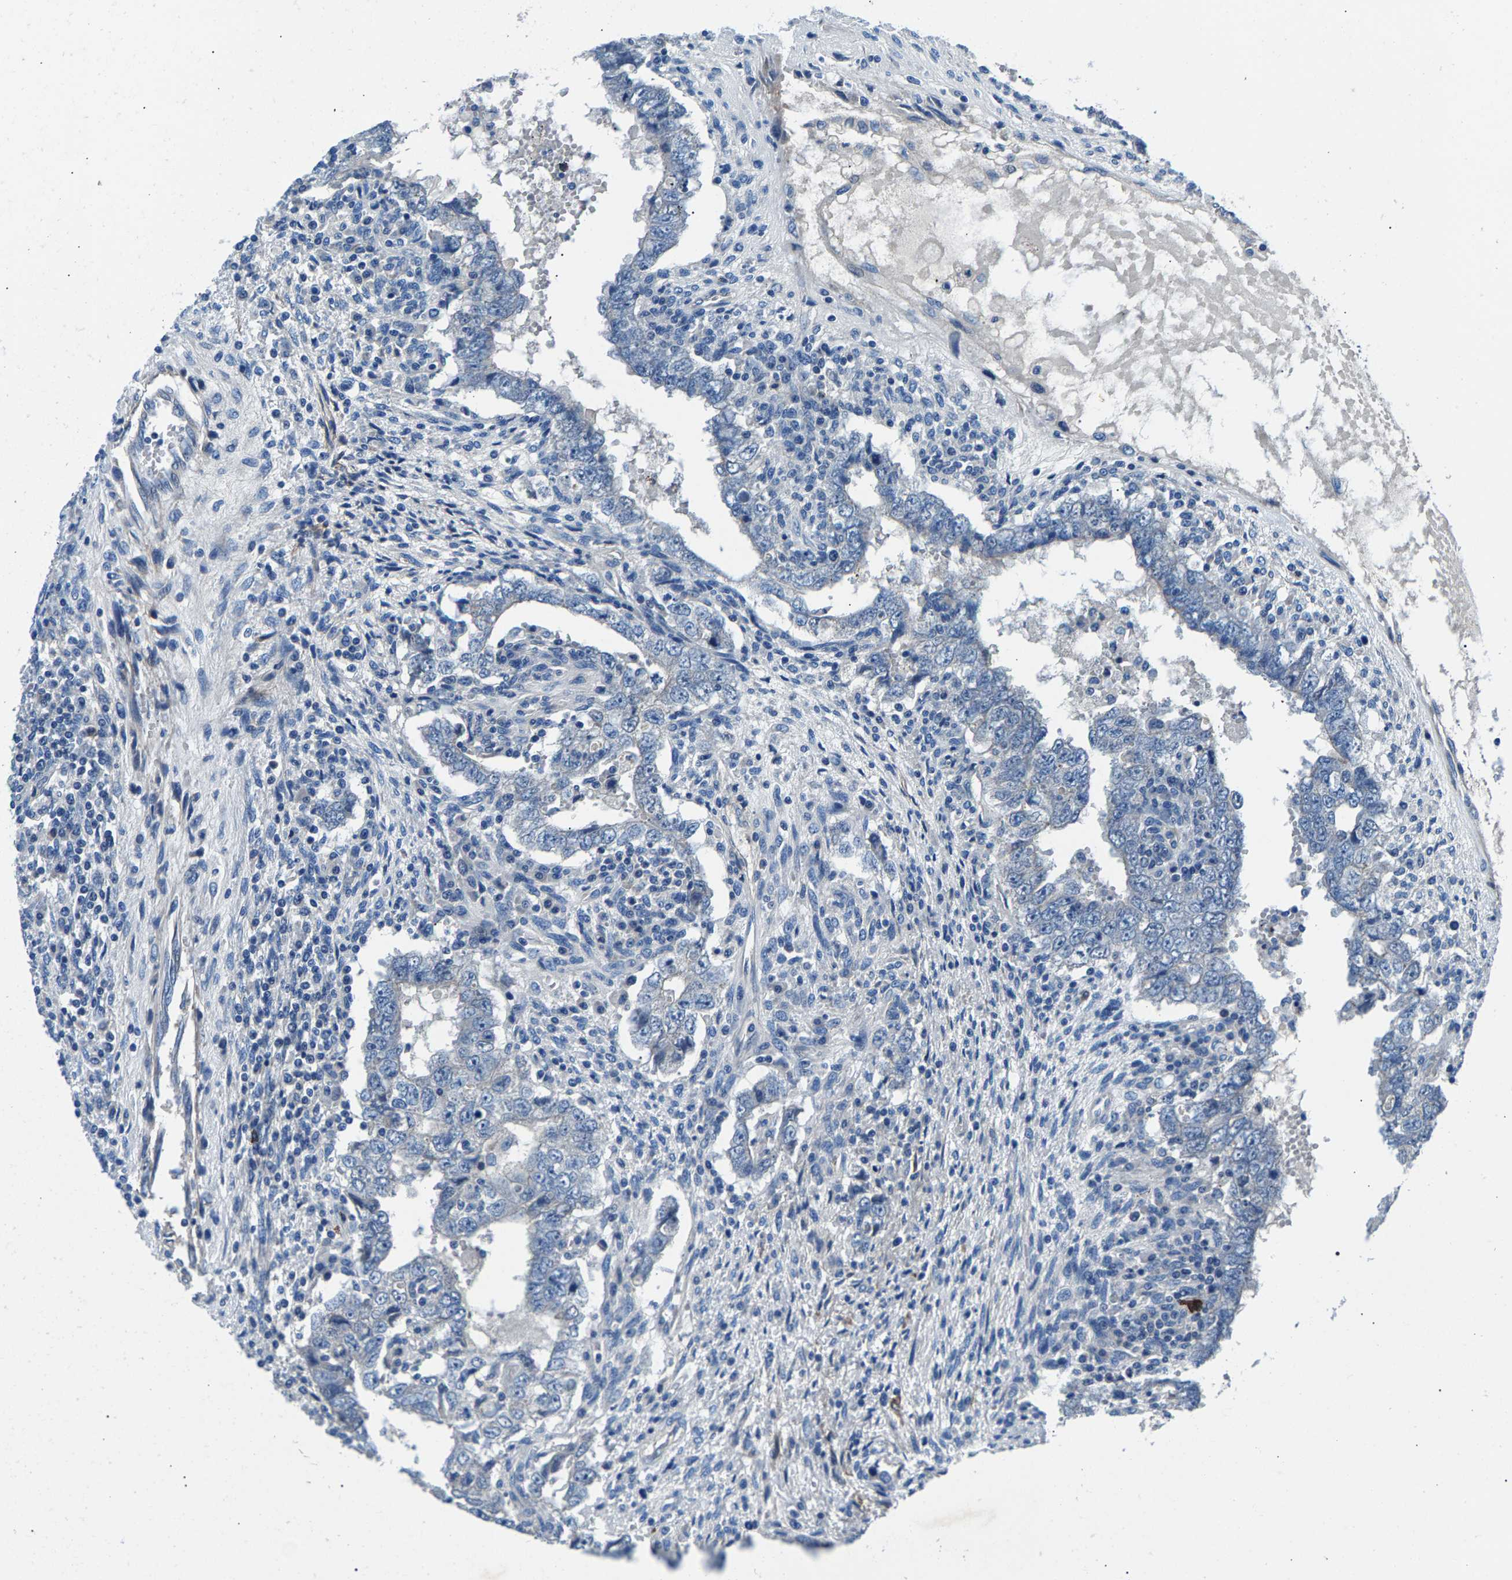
{"staining": {"intensity": "negative", "quantity": "none", "location": "none"}, "tissue": "testis cancer", "cell_type": "Tumor cells", "image_type": "cancer", "snomed": [{"axis": "morphology", "description": "Carcinoma, Embryonal, NOS"}, {"axis": "topography", "description": "Testis"}], "caption": "Image shows no significant protein positivity in tumor cells of testis embryonal carcinoma.", "gene": "CDRT4", "patient": {"sex": "male", "age": 26}}